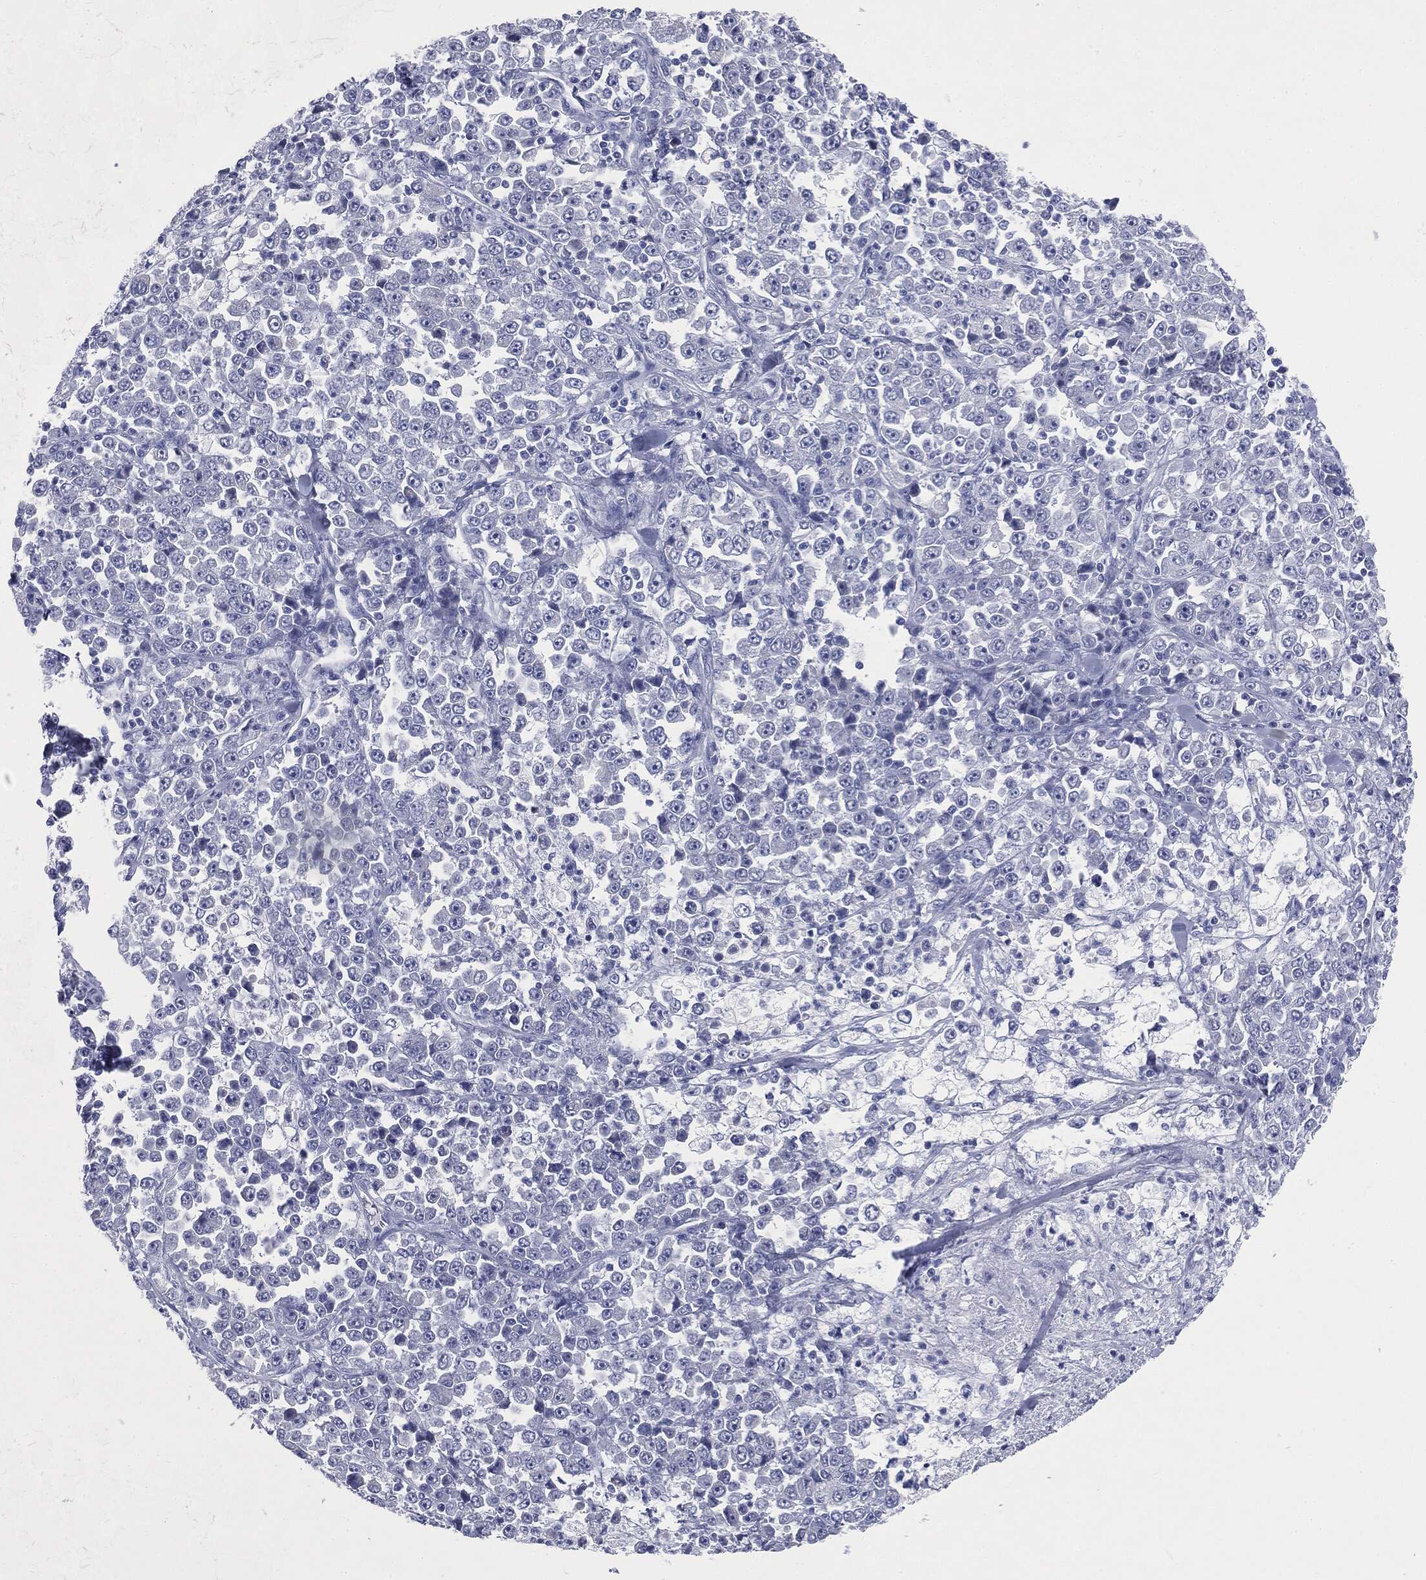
{"staining": {"intensity": "negative", "quantity": "none", "location": "none"}, "tissue": "stomach cancer", "cell_type": "Tumor cells", "image_type": "cancer", "snomed": [{"axis": "morphology", "description": "Normal tissue, NOS"}, {"axis": "morphology", "description": "Adenocarcinoma, NOS"}, {"axis": "topography", "description": "Stomach, upper"}, {"axis": "topography", "description": "Stomach"}], "caption": "Immunohistochemical staining of adenocarcinoma (stomach) shows no significant expression in tumor cells.", "gene": "ATP2A1", "patient": {"sex": "male", "age": 59}}